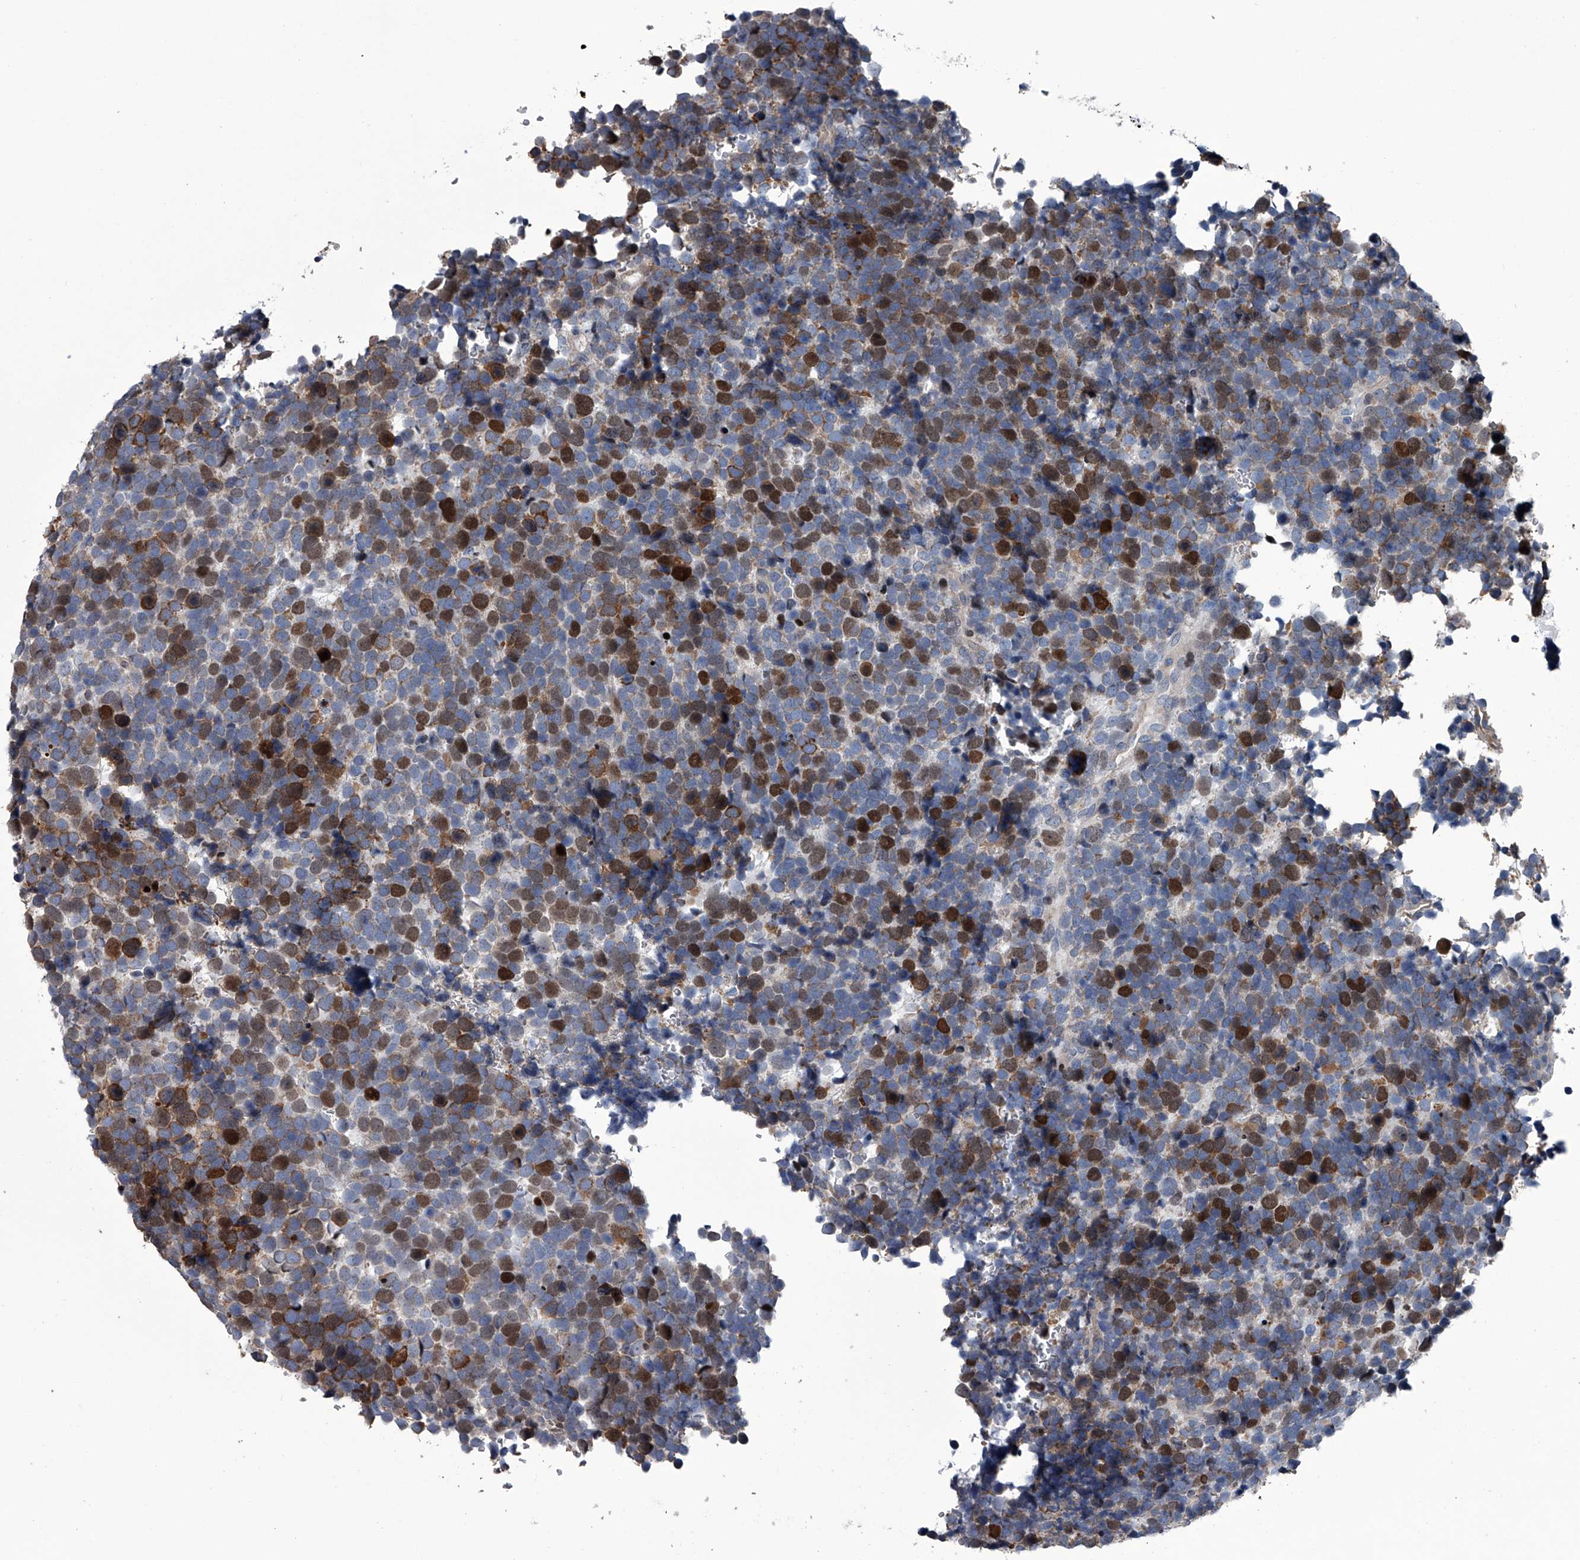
{"staining": {"intensity": "moderate", "quantity": "25%-75%", "location": "nuclear"}, "tissue": "urothelial cancer", "cell_type": "Tumor cells", "image_type": "cancer", "snomed": [{"axis": "morphology", "description": "Urothelial carcinoma, High grade"}, {"axis": "topography", "description": "Urinary bladder"}], "caption": "IHC staining of urothelial cancer, which shows medium levels of moderate nuclear expression in about 25%-75% of tumor cells indicating moderate nuclear protein positivity. The staining was performed using DAB (3,3'-diaminobenzidine) (brown) for protein detection and nuclei were counterstained in hematoxylin (blue).", "gene": "ABCG1", "patient": {"sex": "female", "age": 82}}